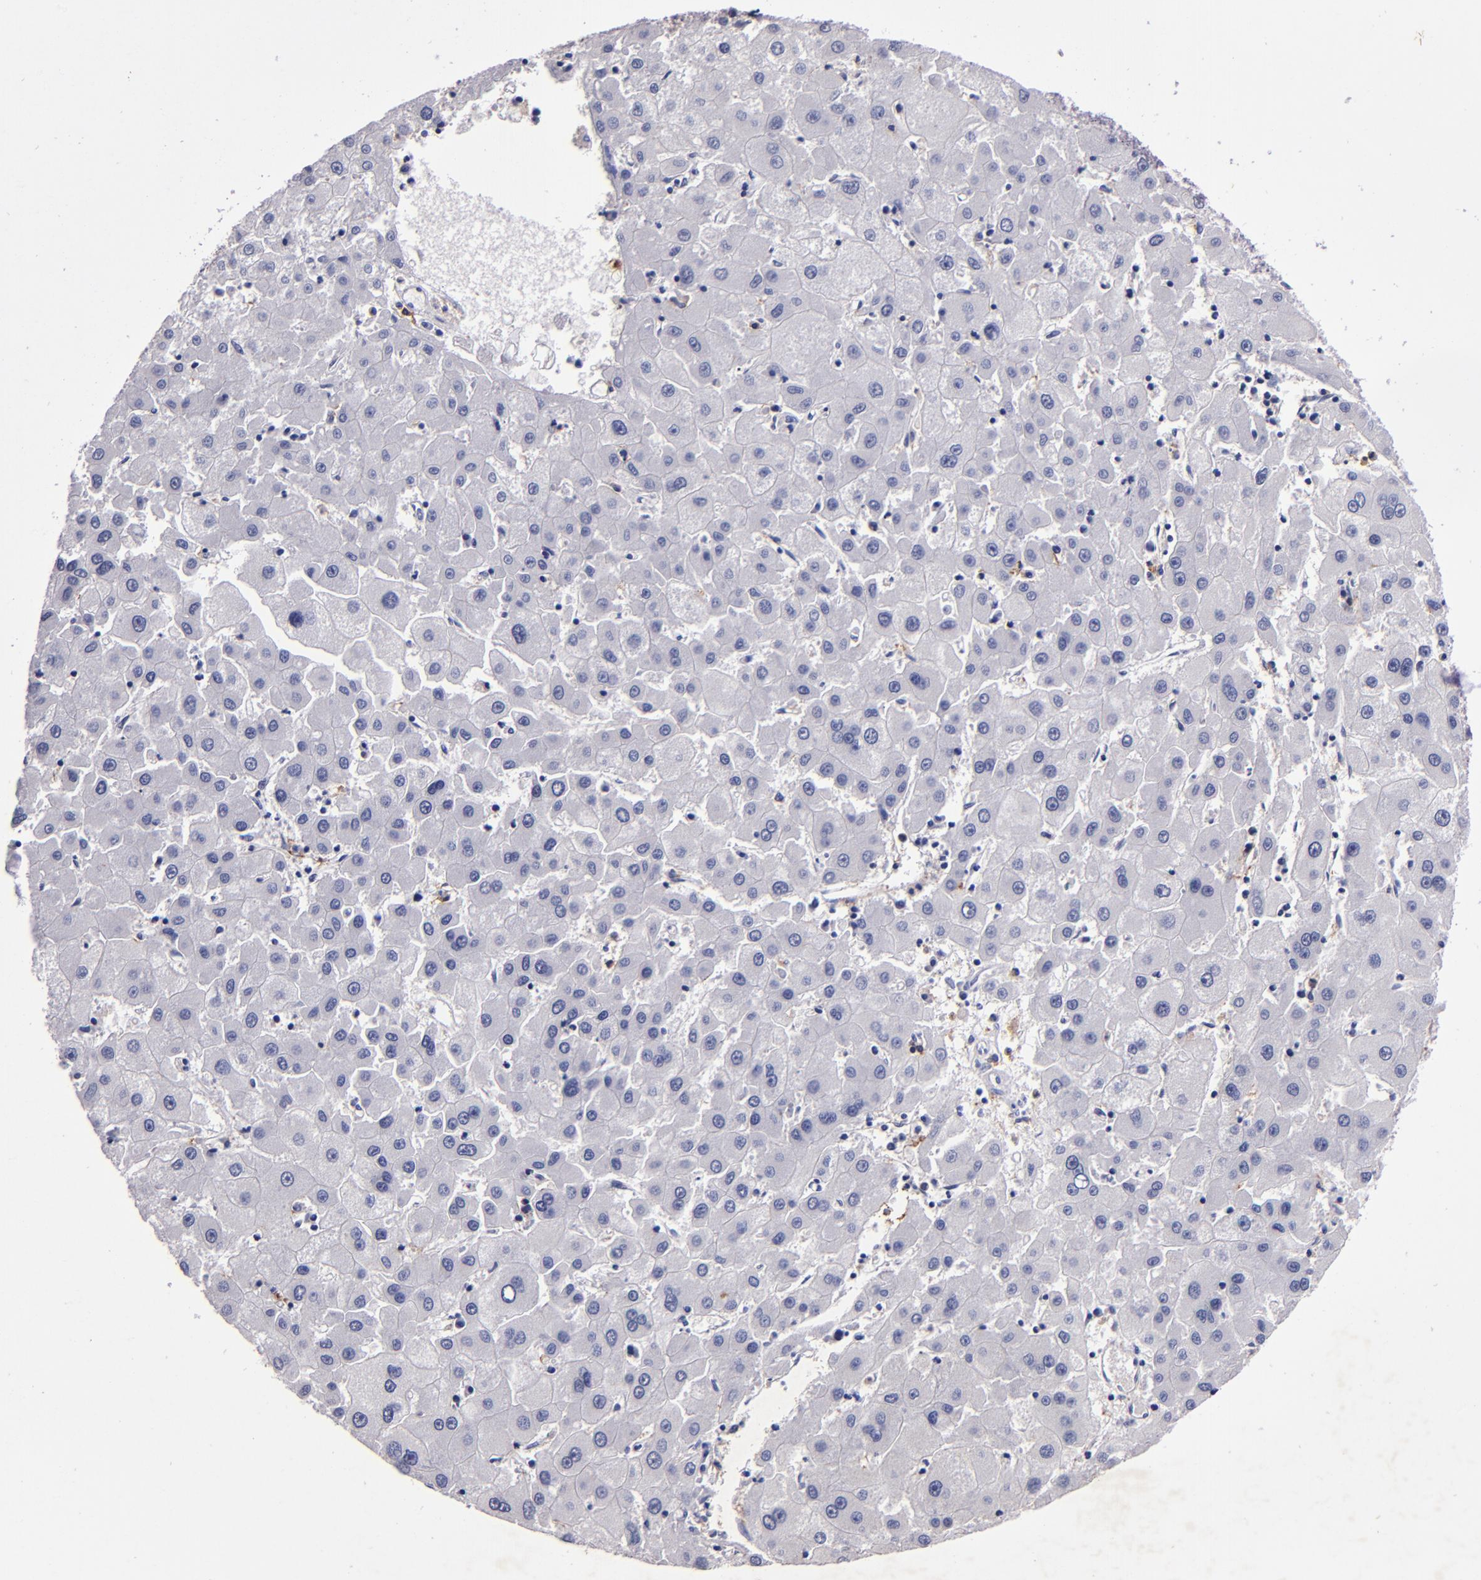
{"staining": {"intensity": "negative", "quantity": "none", "location": "none"}, "tissue": "liver cancer", "cell_type": "Tumor cells", "image_type": "cancer", "snomed": [{"axis": "morphology", "description": "Carcinoma, Hepatocellular, NOS"}, {"axis": "topography", "description": "Liver"}], "caption": "A histopathology image of hepatocellular carcinoma (liver) stained for a protein demonstrates no brown staining in tumor cells. The staining was performed using DAB to visualize the protein expression in brown, while the nuclei were stained in blue with hematoxylin (Magnification: 20x).", "gene": "SIRPA", "patient": {"sex": "male", "age": 72}}